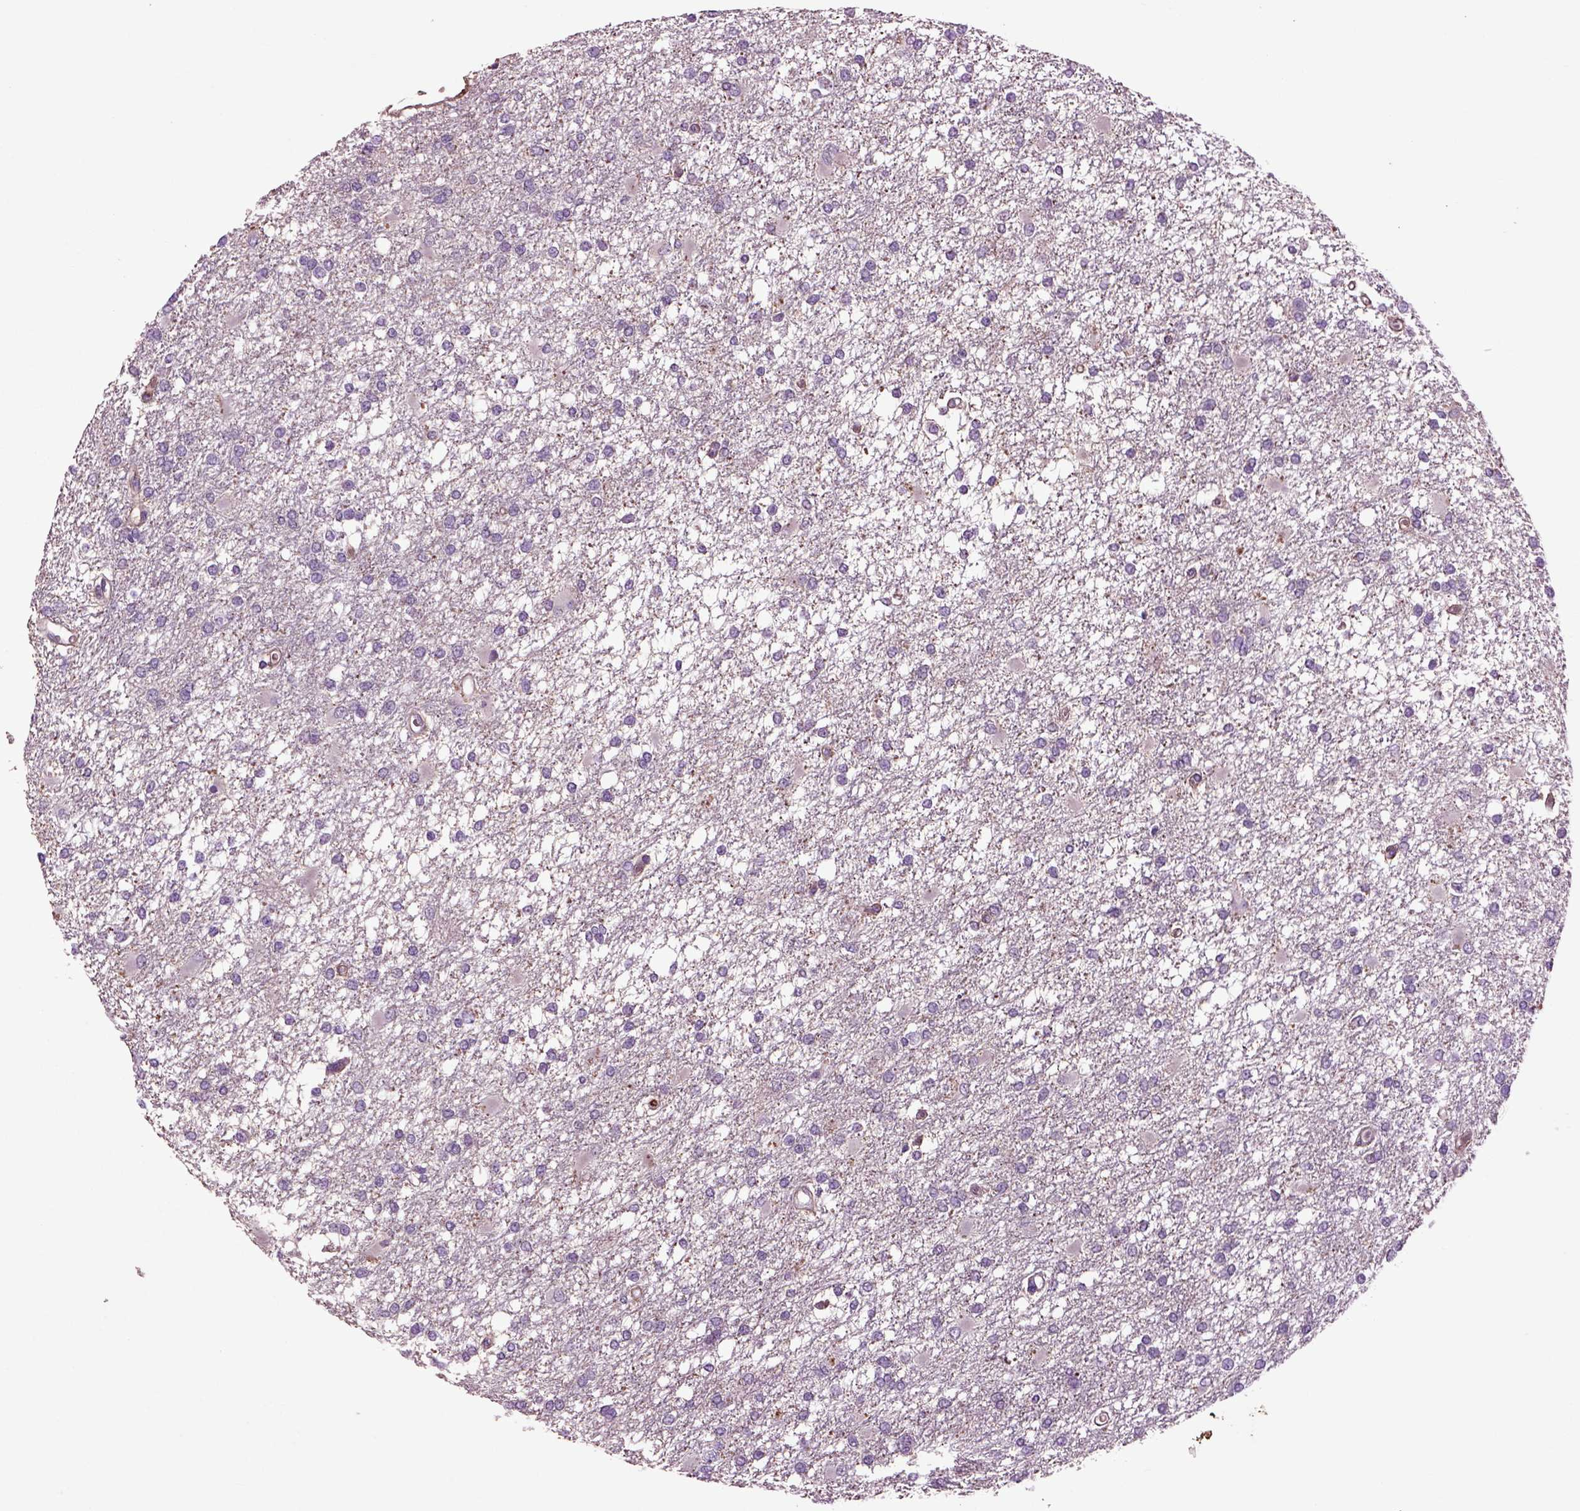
{"staining": {"intensity": "negative", "quantity": "none", "location": "none"}, "tissue": "glioma", "cell_type": "Tumor cells", "image_type": "cancer", "snomed": [{"axis": "morphology", "description": "Glioma, malignant, High grade"}, {"axis": "topography", "description": "Cerebral cortex"}], "caption": "This is a image of immunohistochemistry staining of glioma, which shows no positivity in tumor cells.", "gene": "SPON1", "patient": {"sex": "male", "age": 79}}